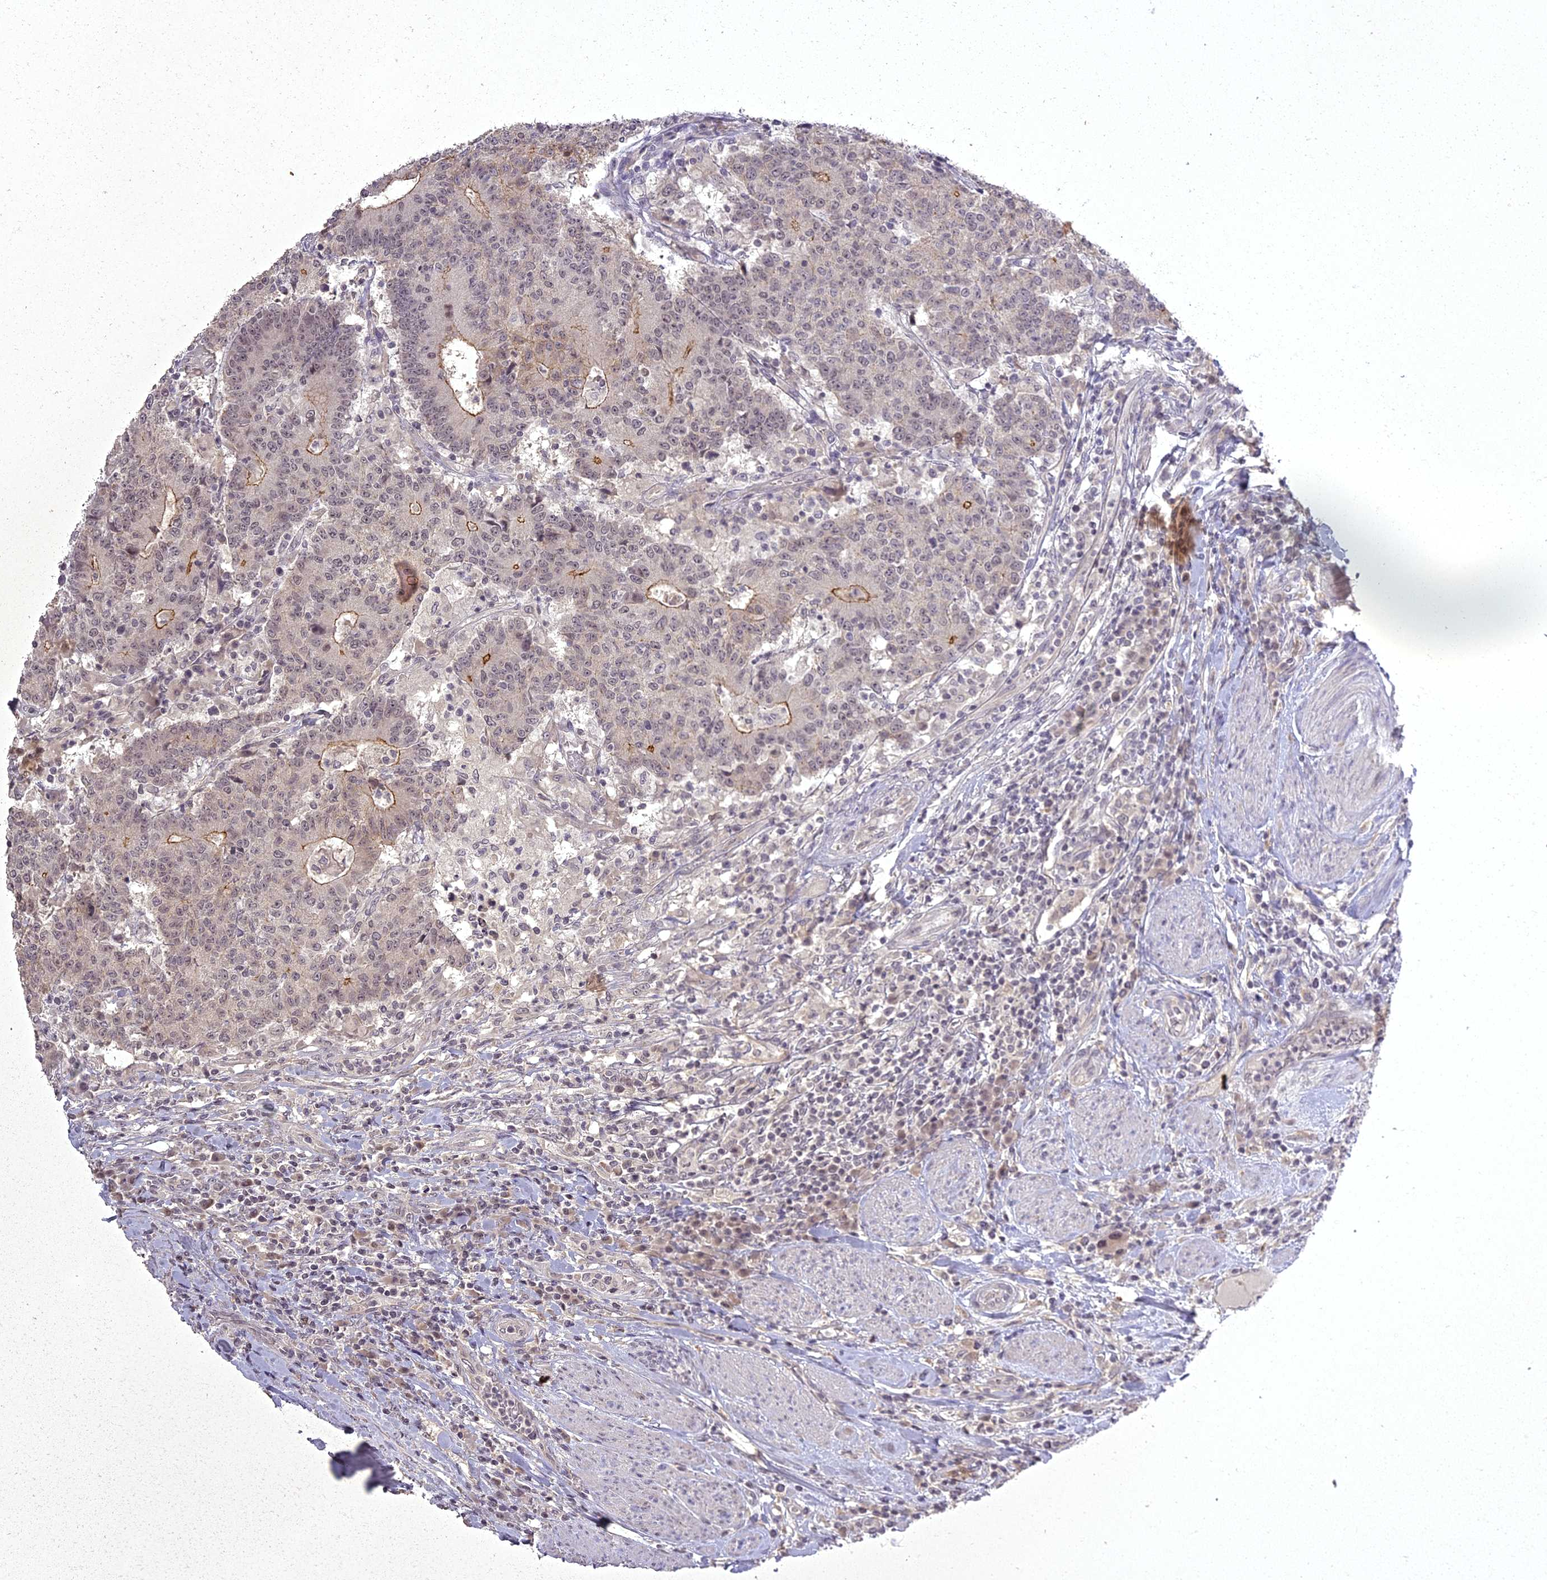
{"staining": {"intensity": "moderate", "quantity": "25%-75%", "location": "cytoplasmic/membranous"}, "tissue": "colorectal cancer", "cell_type": "Tumor cells", "image_type": "cancer", "snomed": [{"axis": "morphology", "description": "Adenocarcinoma, NOS"}, {"axis": "topography", "description": "Colon"}], "caption": "Tumor cells display moderate cytoplasmic/membranous expression in approximately 25%-75% of cells in colorectal cancer.", "gene": "ING5", "patient": {"sex": "female", "age": 75}}